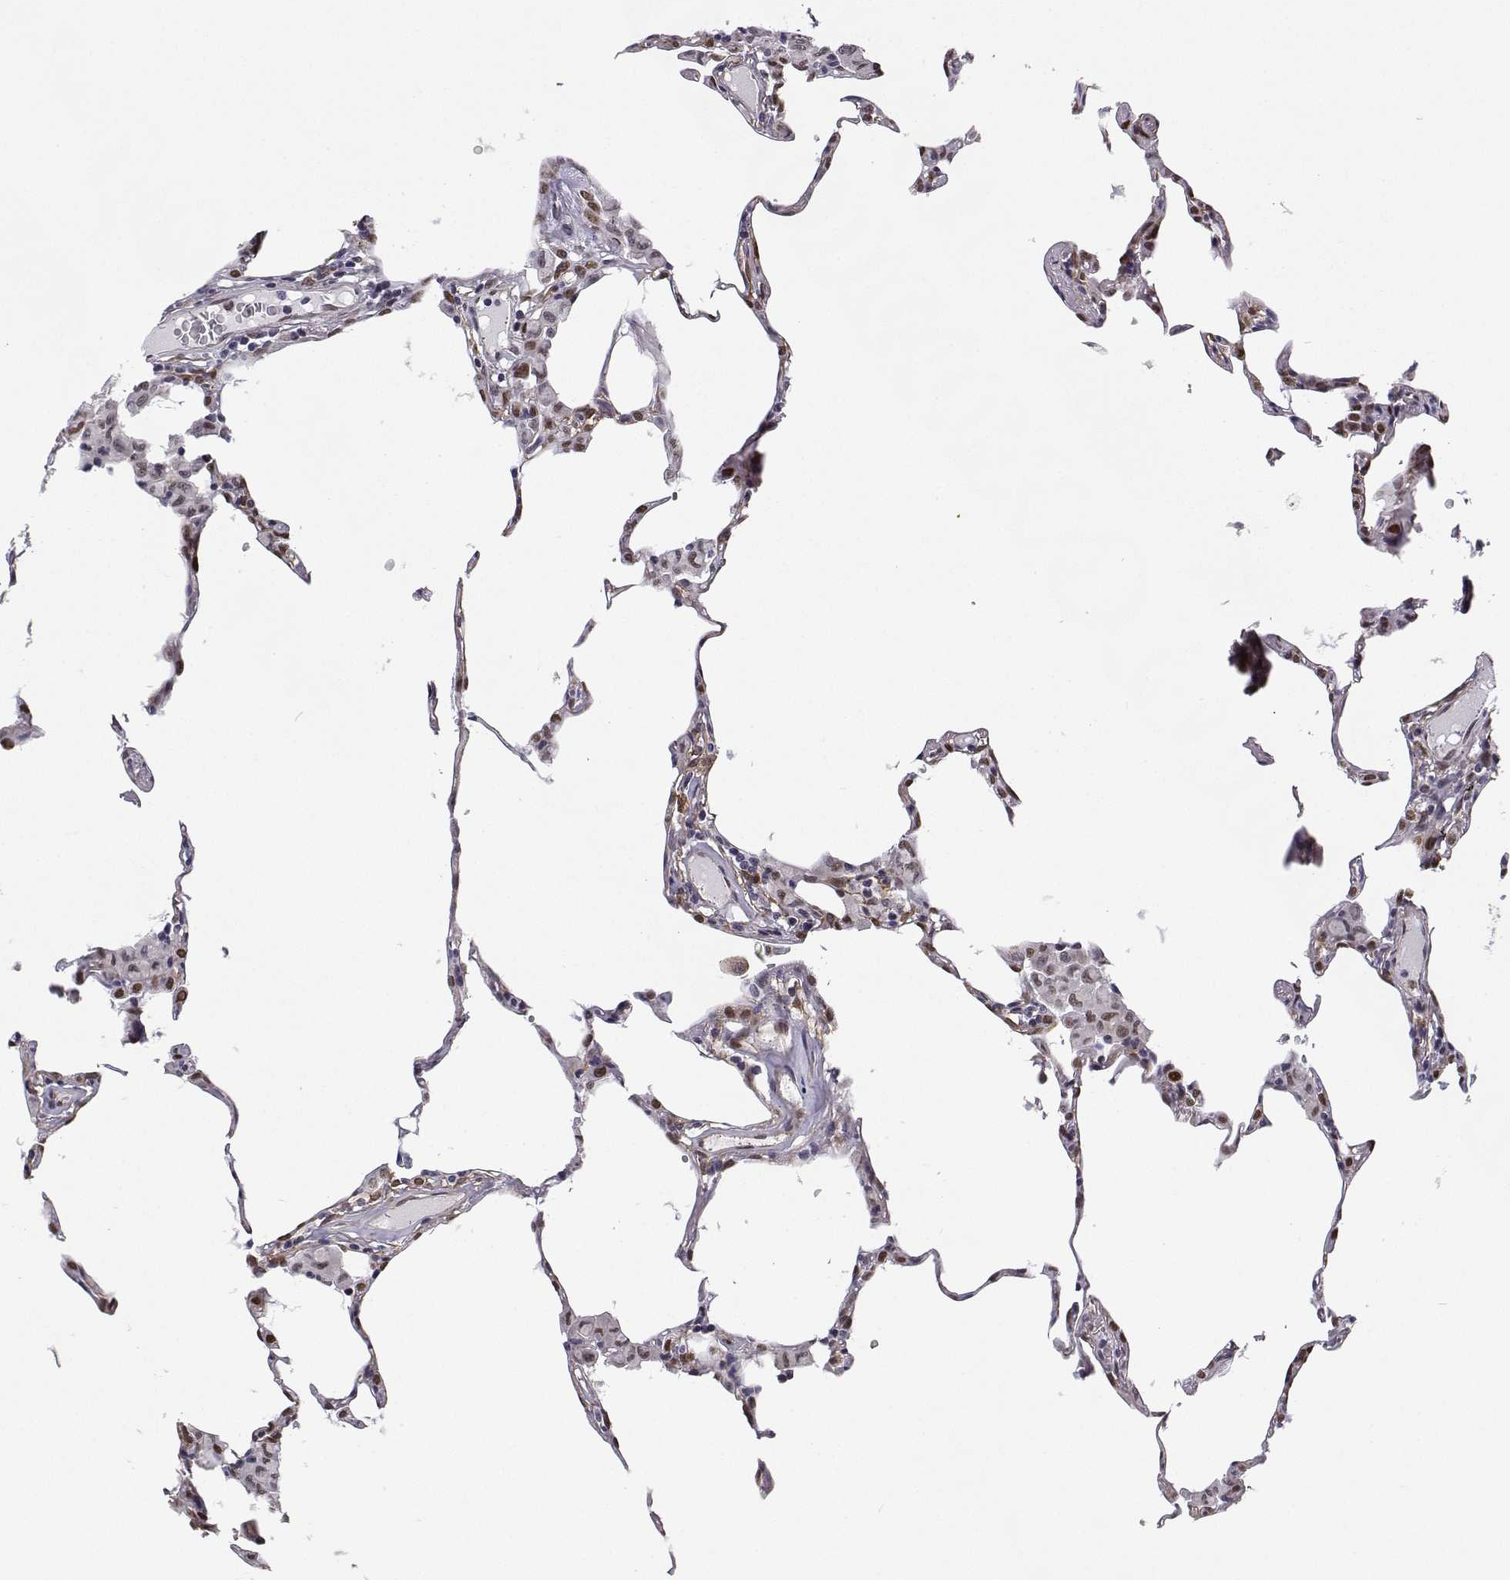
{"staining": {"intensity": "strong", "quantity": ">75%", "location": "nuclear"}, "tissue": "lung", "cell_type": "Alveolar cells", "image_type": "normal", "snomed": [{"axis": "morphology", "description": "Normal tissue, NOS"}, {"axis": "topography", "description": "Lung"}], "caption": "Immunohistochemical staining of benign lung displays >75% levels of strong nuclear protein staining in about >75% of alveolar cells. Nuclei are stained in blue.", "gene": "PHGDH", "patient": {"sex": "female", "age": 57}}